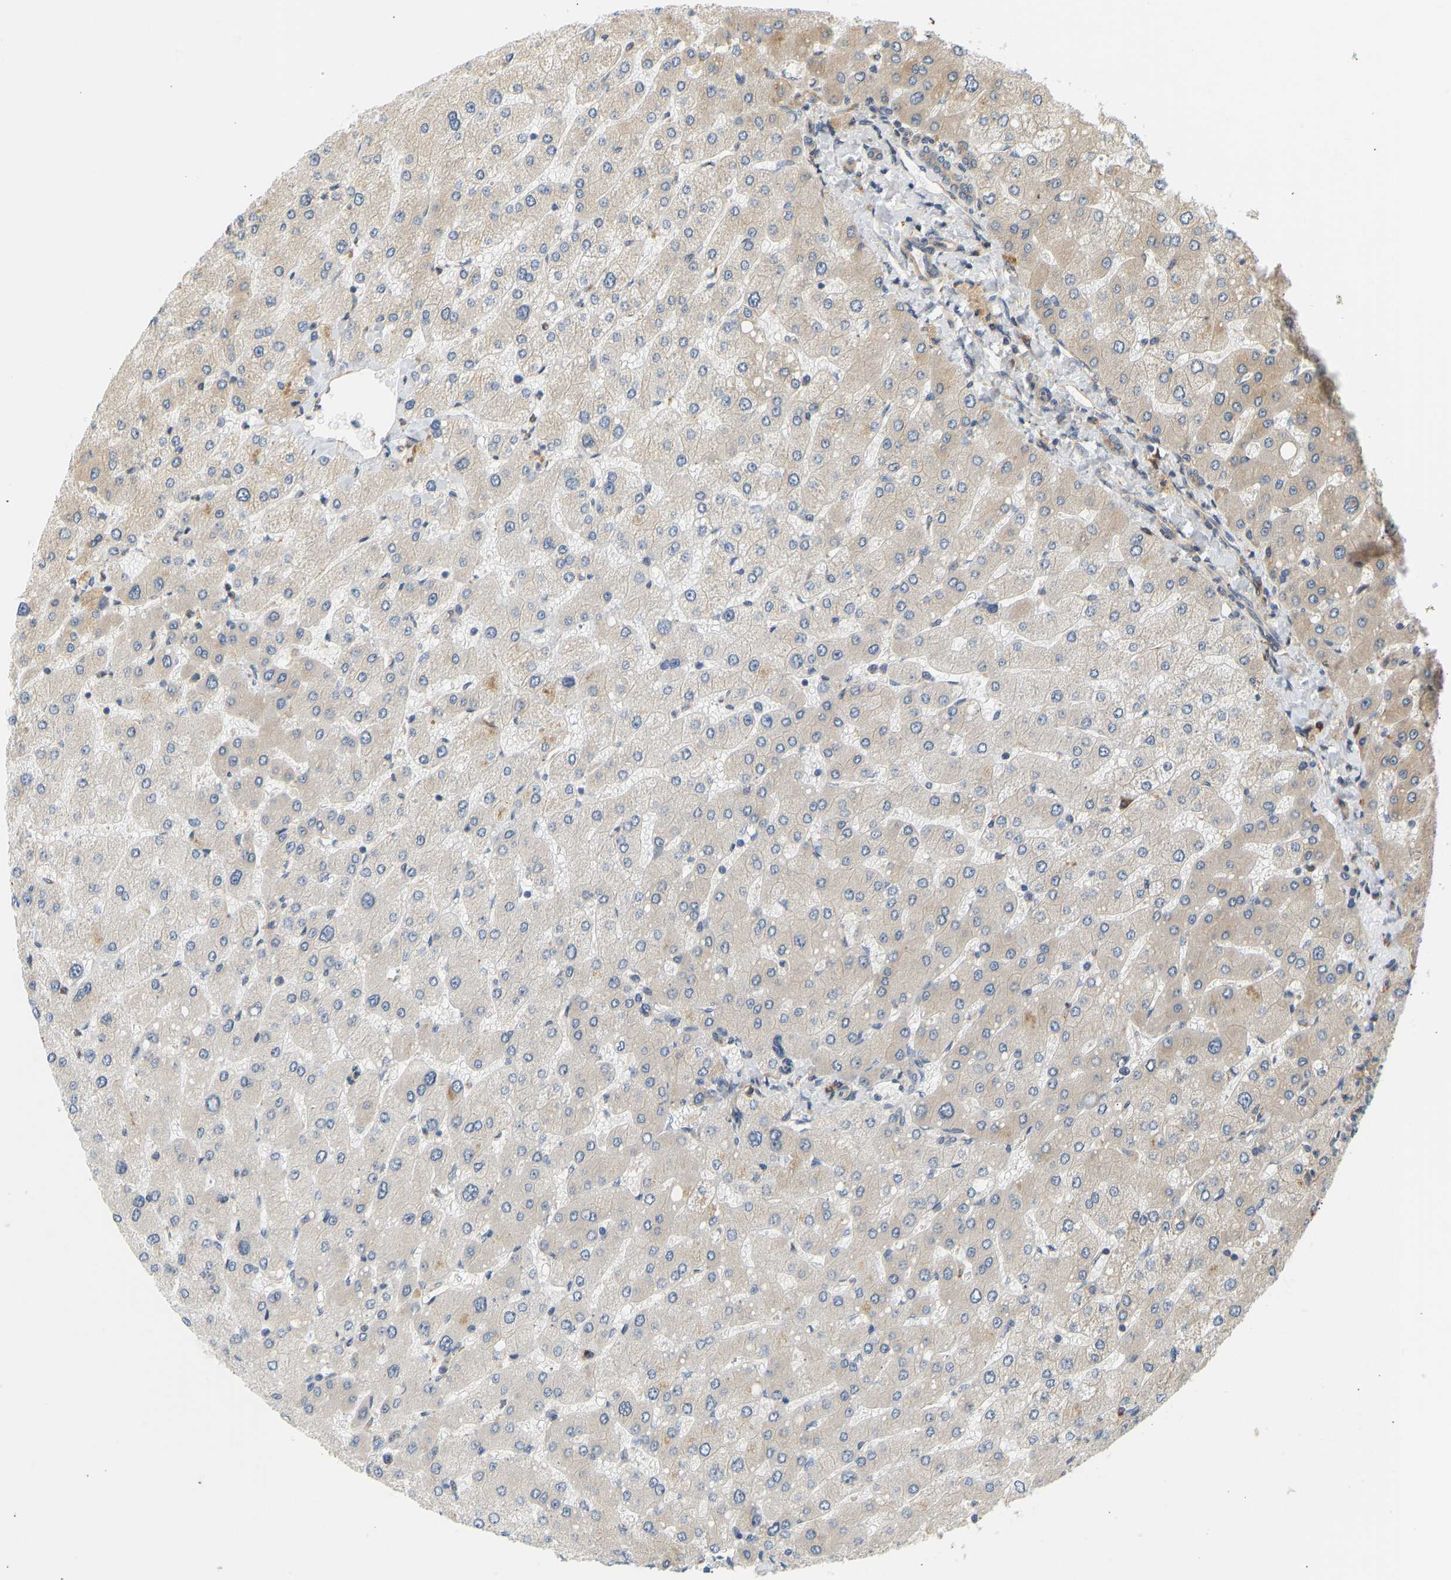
{"staining": {"intensity": "negative", "quantity": "none", "location": "none"}, "tissue": "liver", "cell_type": "Cholangiocytes", "image_type": "normal", "snomed": [{"axis": "morphology", "description": "Normal tissue, NOS"}, {"axis": "topography", "description": "Liver"}], "caption": "Immunohistochemical staining of benign human liver displays no significant positivity in cholangiocytes.", "gene": "CEP57", "patient": {"sex": "male", "age": 55}}